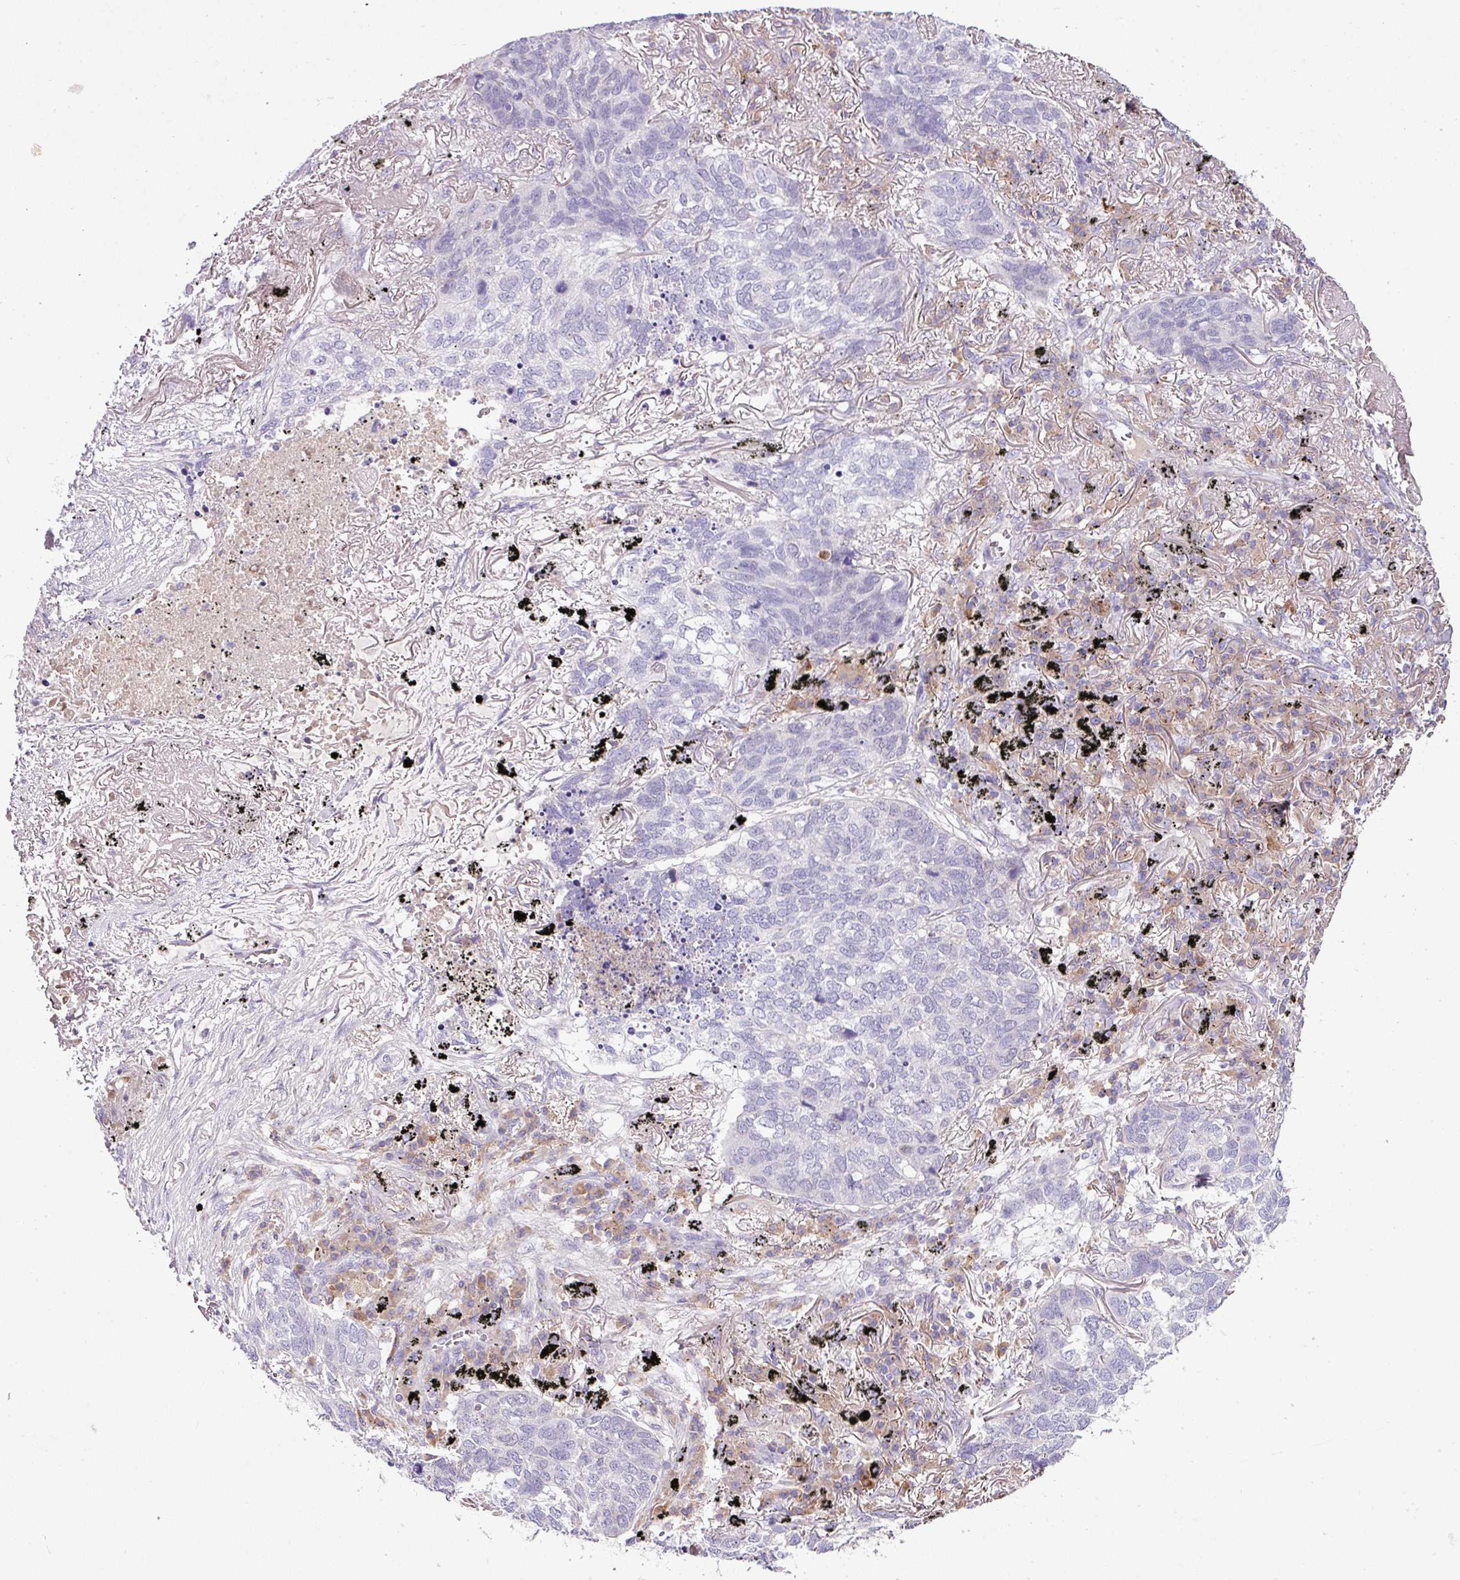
{"staining": {"intensity": "weak", "quantity": "<25%", "location": "cytoplasmic/membranous"}, "tissue": "lung cancer", "cell_type": "Tumor cells", "image_type": "cancer", "snomed": [{"axis": "morphology", "description": "Squamous cell carcinoma, NOS"}, {"axis": "topography", "description": "Lung"}], "caption": "Immunohistochemistry (IHC) of human squamous cell carcinoma (lung) reveals no positivity in tumor cells.", "gene": "SLAMF6", "patient": {"sex": "female", "age": 63}}